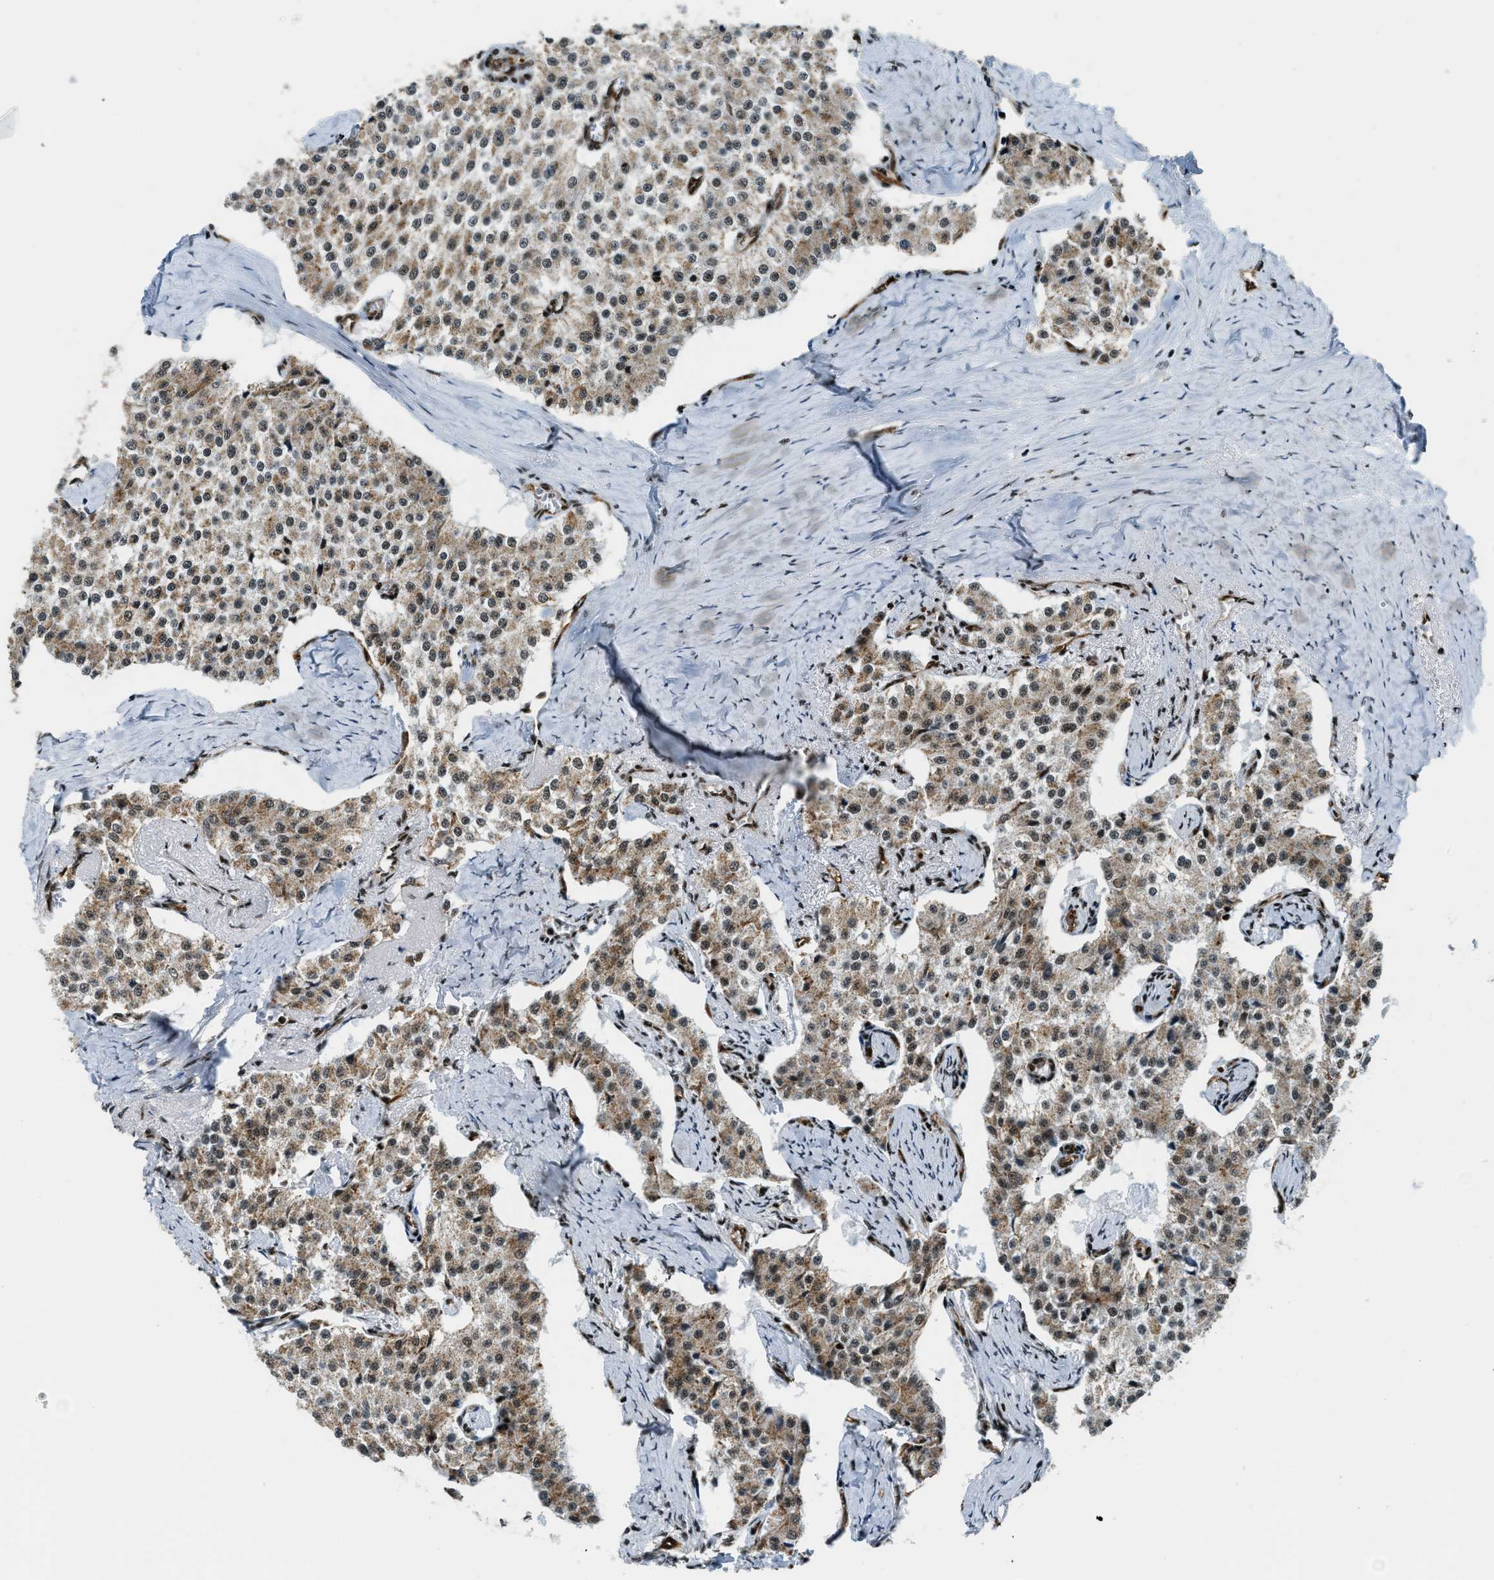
{"staining": {"intensity": "moderate", "quantity": ">75%", "location": "cytoplasmic/membranous"}, "tissue": "carcinoid", "cell_type": "Tumor cells", "image_type": "cancer", "snomed": [{"axis": "morphology", "description": "Carcinoid, malignant, NOS"}, {"axis": "topography", "description": "Colon"}], "caption": "The immunohistochemical stain labels moderate cytoplasmic/membranous expression in tumor cells of carcinoid (malignant) tissue.", "gene": "GABPB1", "patient": {"sex": "female", "age": 52}}